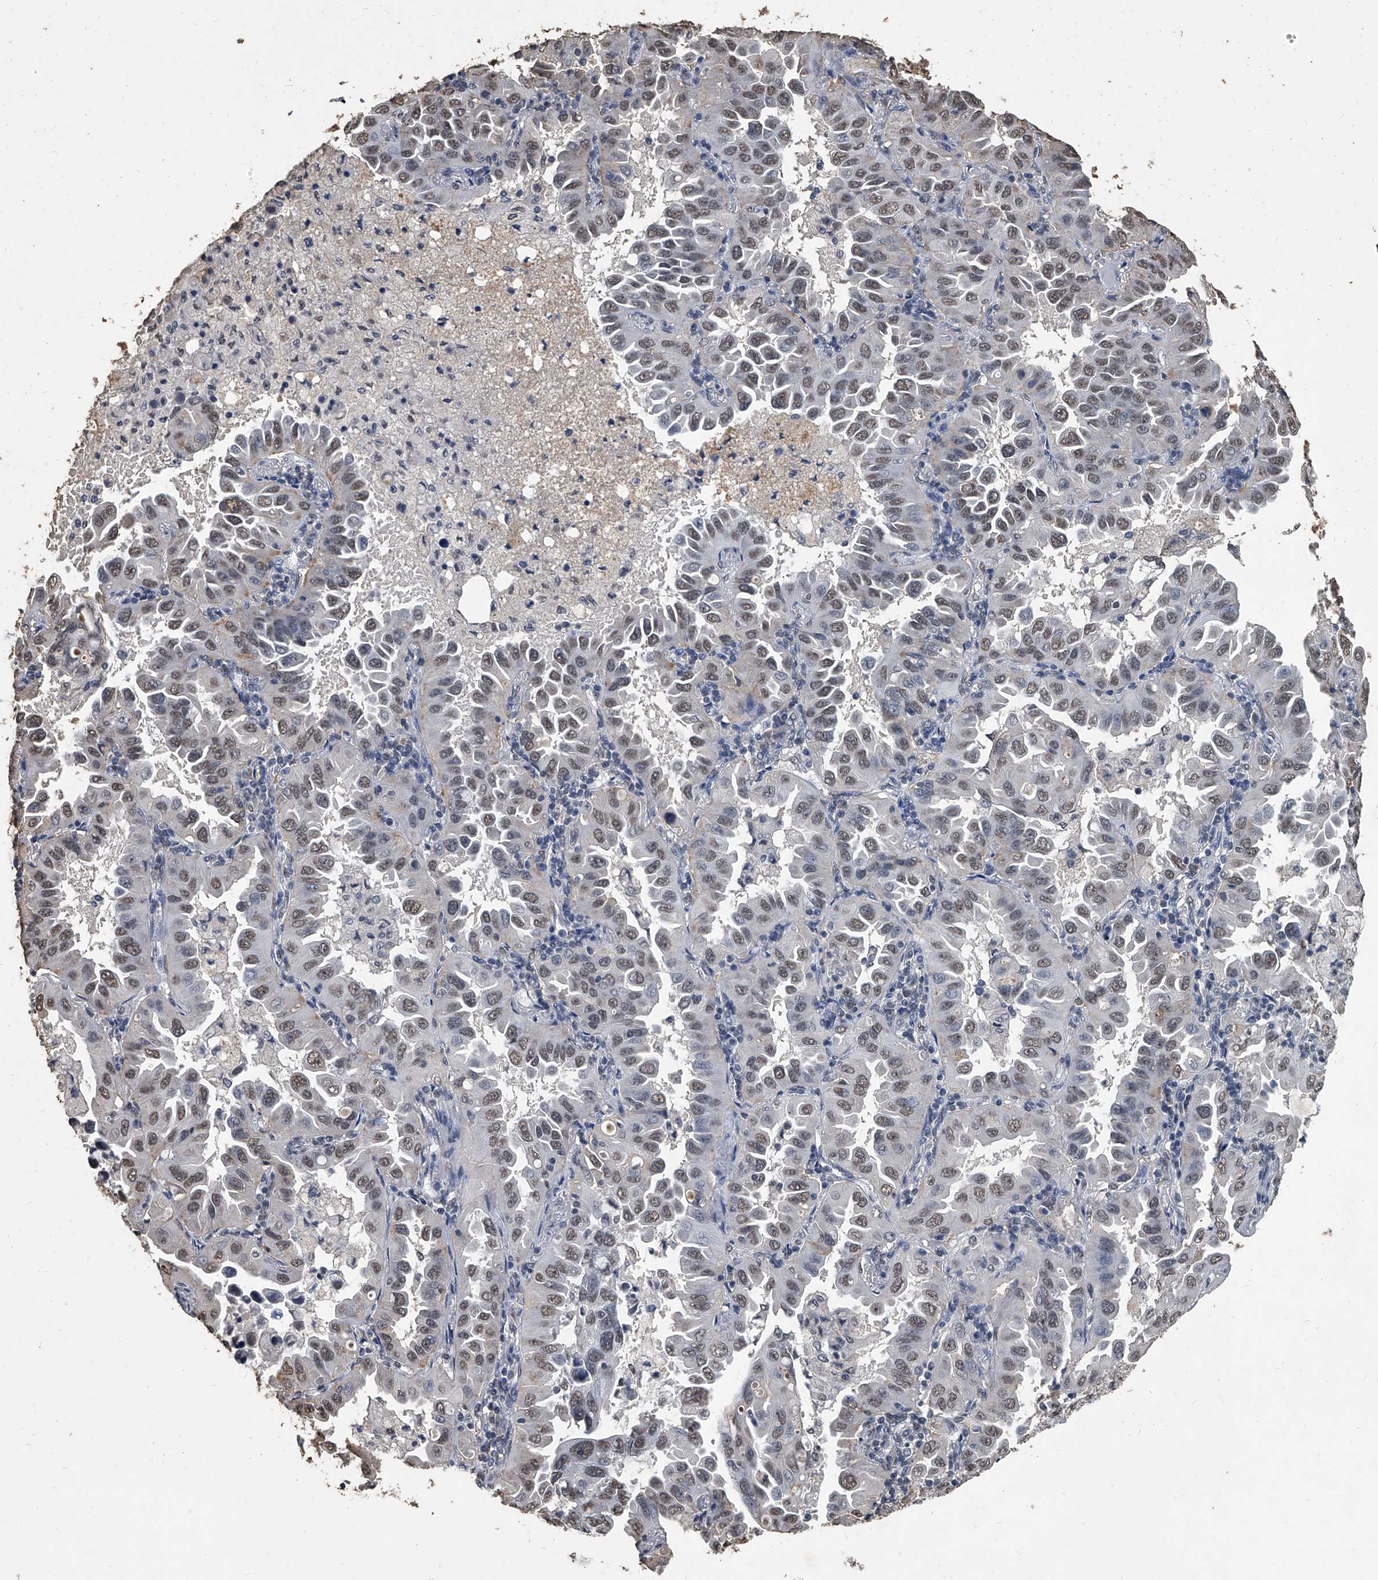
{"staining": {"intensity": "weak", "quantity": "25%-75%", "location": "nuclear"}, "tissue": "lung cancer", "cell_type": "Tumor cells", "image_type": "cancer", "snomed": [{"axis": "morphology", "description": "Adenocarcinoma, NOS"}, {"axis": "topography", "description": "Lung"}], "caption": "Immunohistochemistry (DAB (3,3'-diaminobenzidine)) staining of human lung adenocarcinoma shows weak nuclear protein expression in about 25%-75% of tumor cells. (Stains: DAB (3,3'-diaminobenzidine) in brown, nuclei in blue, Microscopy: brightfield microscopy at high magnification).", "gene": "MATR3", "patient": {"sex": "male", "age": 64}}